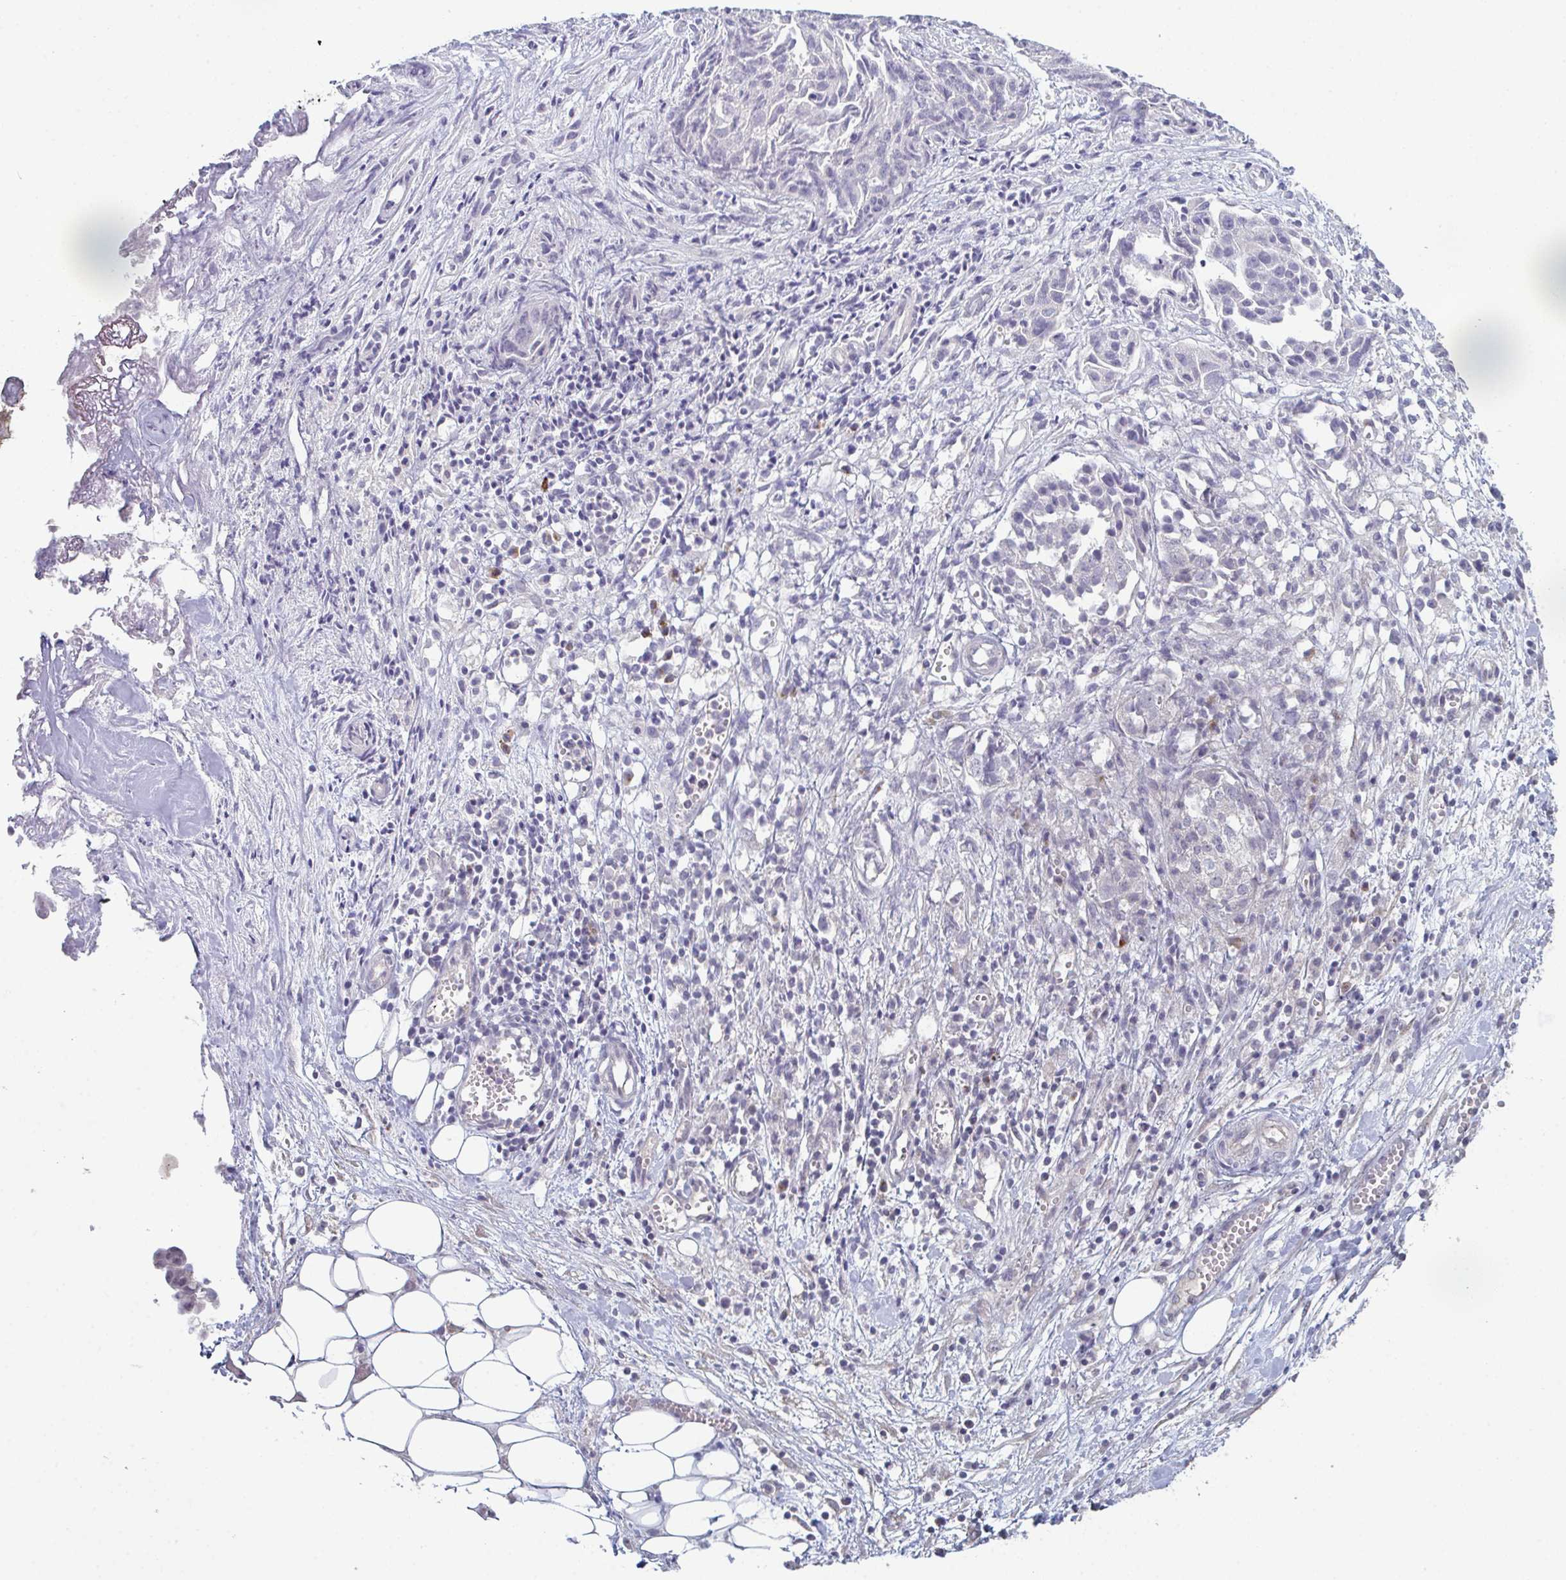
{"staining": {"intensity": "negative", "quantity": "none", "location": "none"}, "tissue": "ovarian cancer", "cell_type": "Tumor cells", "image_type": "cancer", "snomed": [{"axis": "morphology", "description": "Cystadenocarcinoma, serous, NOS"}, {"axis": "topography", "description": "Soft tissue"}, {"axis": "topography", "description": "Ovary"}], "caption": "IHC of ovarian cancer demonstrates no staining in tumor cells. The staining is performed using DAB brown chromogen with nuclei counter-stained in using hematoxylin.", "gene": "ZNF214", "patient": {"sex": "female", "age": 57}}